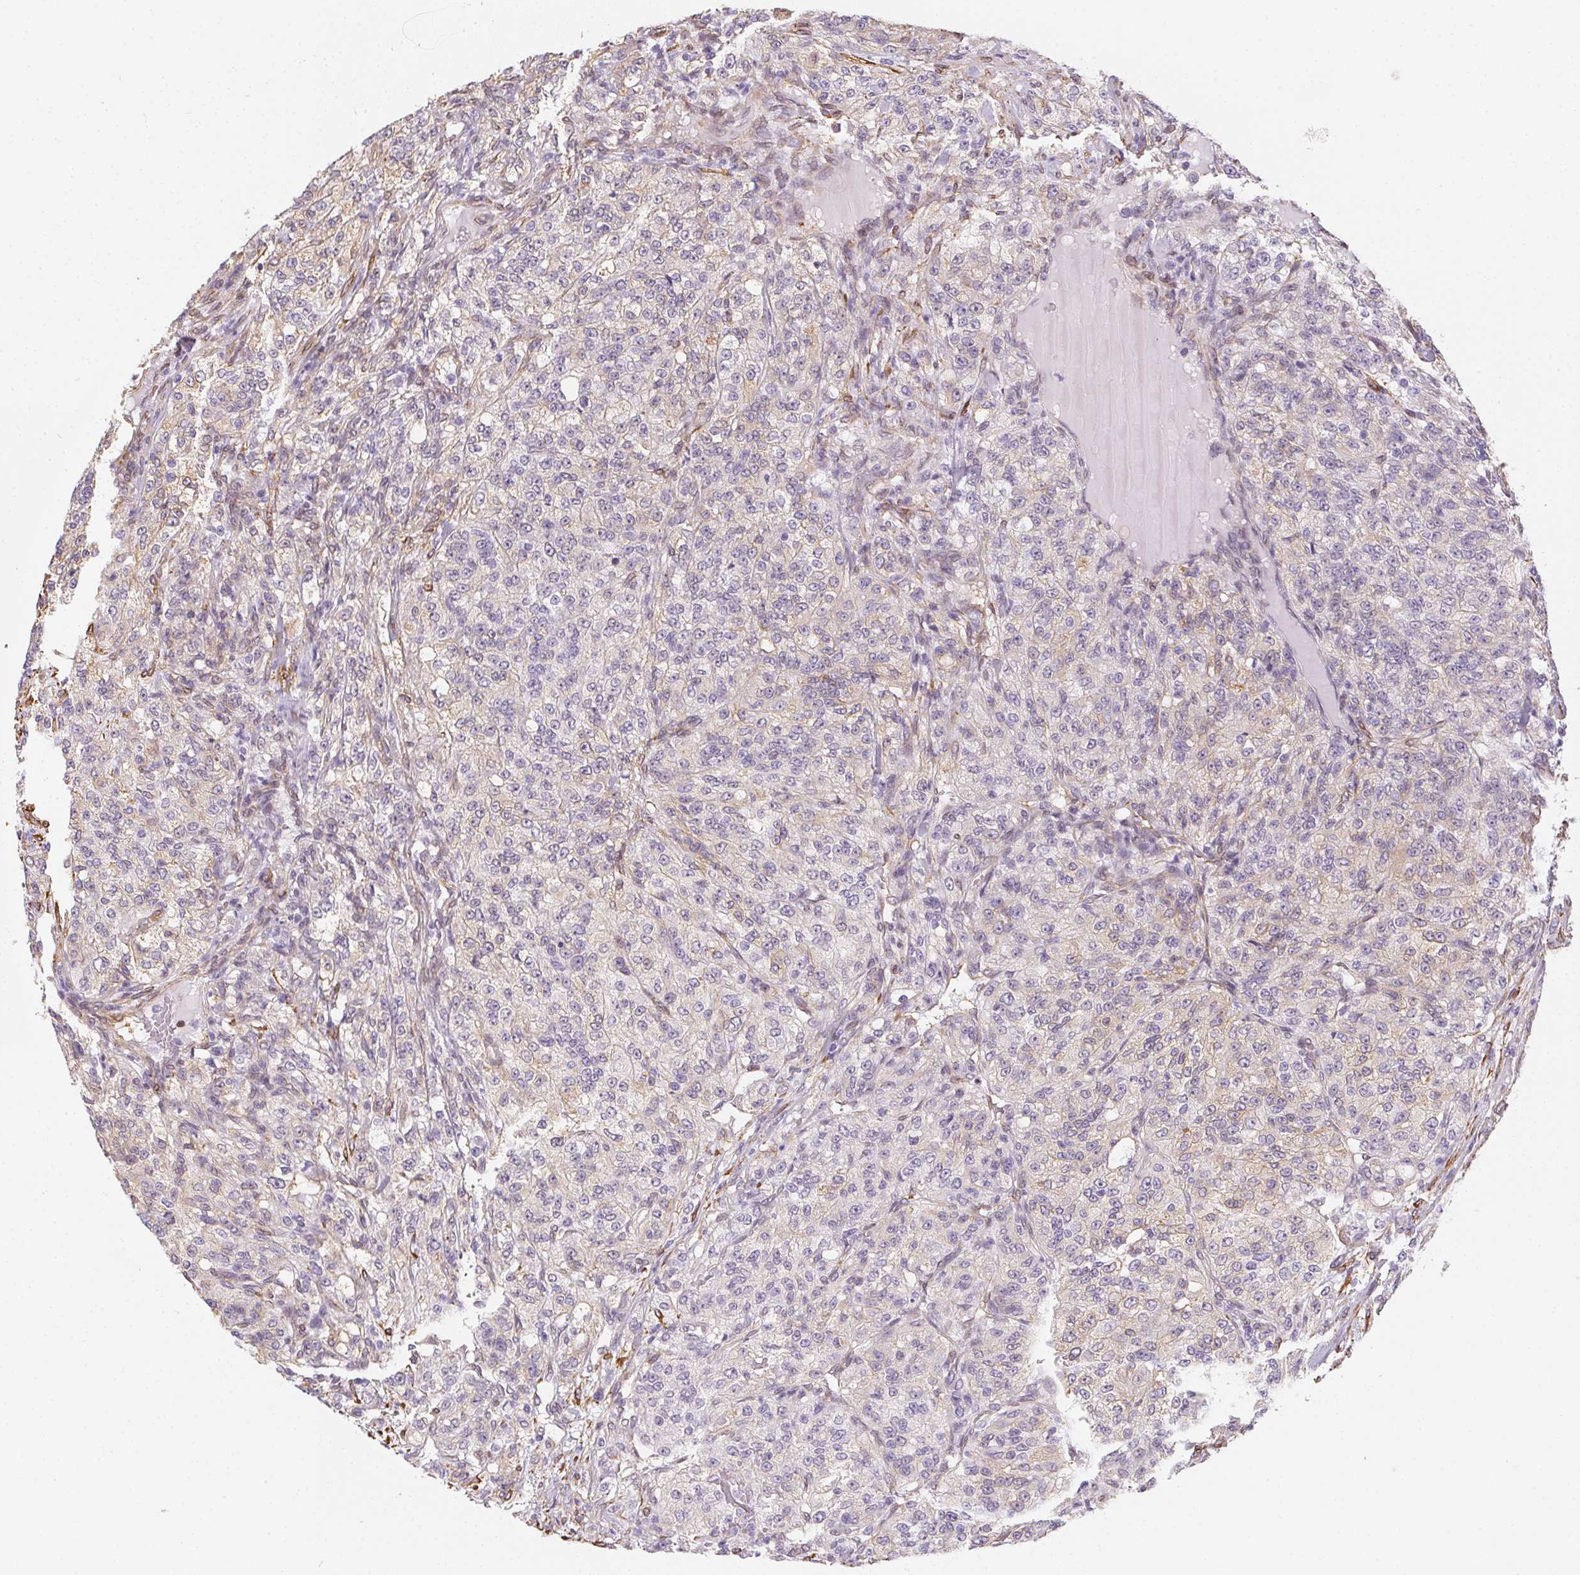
{"staining": {"intensity": "negative", "quantity": "none", "location": "none"}, "tissue": "renal cancer", "cell_type": "Tumor cells", "image_type": "cancer", "snomed": [{"axis": "morphology", "description": "Adenocarcinoma, NOS"}, {"axis": "topography", "description": "Kidney"}], "caption": "This histopathology image is of adenocarcinoma (renal) stained with IHC to label a protein in brown with the nuclei are counter-stained blue. There is no expression in tumor cells. (Stains: DAB immunohistochemistry (IHC) with hematoxylin counter stain, Microscopy: brightfield microscopy at high magnification).", "gene": "RSBN1", "patient": {"sex": "female", "age": 63}}